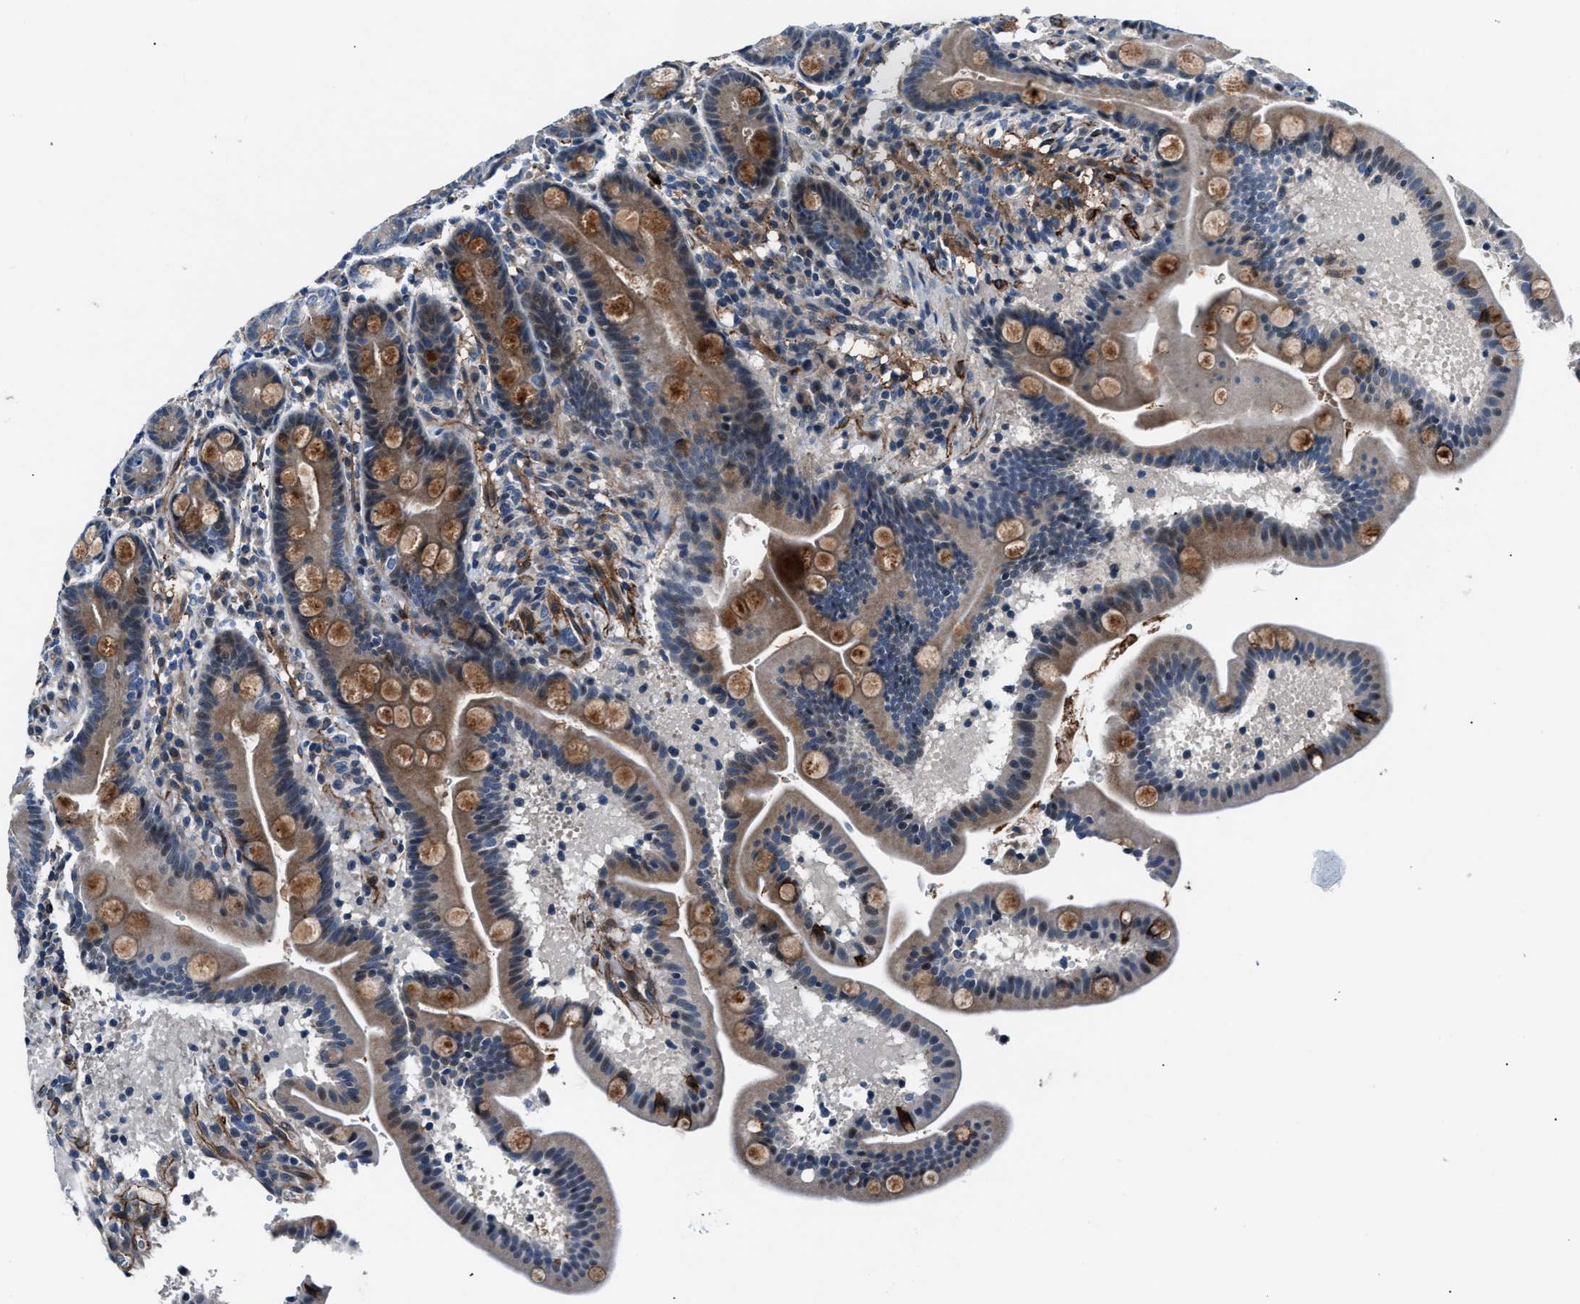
{"staining": {"intensity": "moderate", "quantity": "<25%", "location": "cytoplasmic/membranous"}, "tissue": "duodenum", "cell_type": "Glandular cells", "image_type": "normal", "snomed": [{"axis": "morphology", "description": "Normal tissue, NOS"}, {"axis": "topography", "description": "Duodenum"}], "caption": "Glandular cells reveal moderate cytoplasmic/membranous expression in about <25% of cells in unremarkable duodenum.", "gene": "MPDZ", "patient": {"sex": "male", "age": 54}}